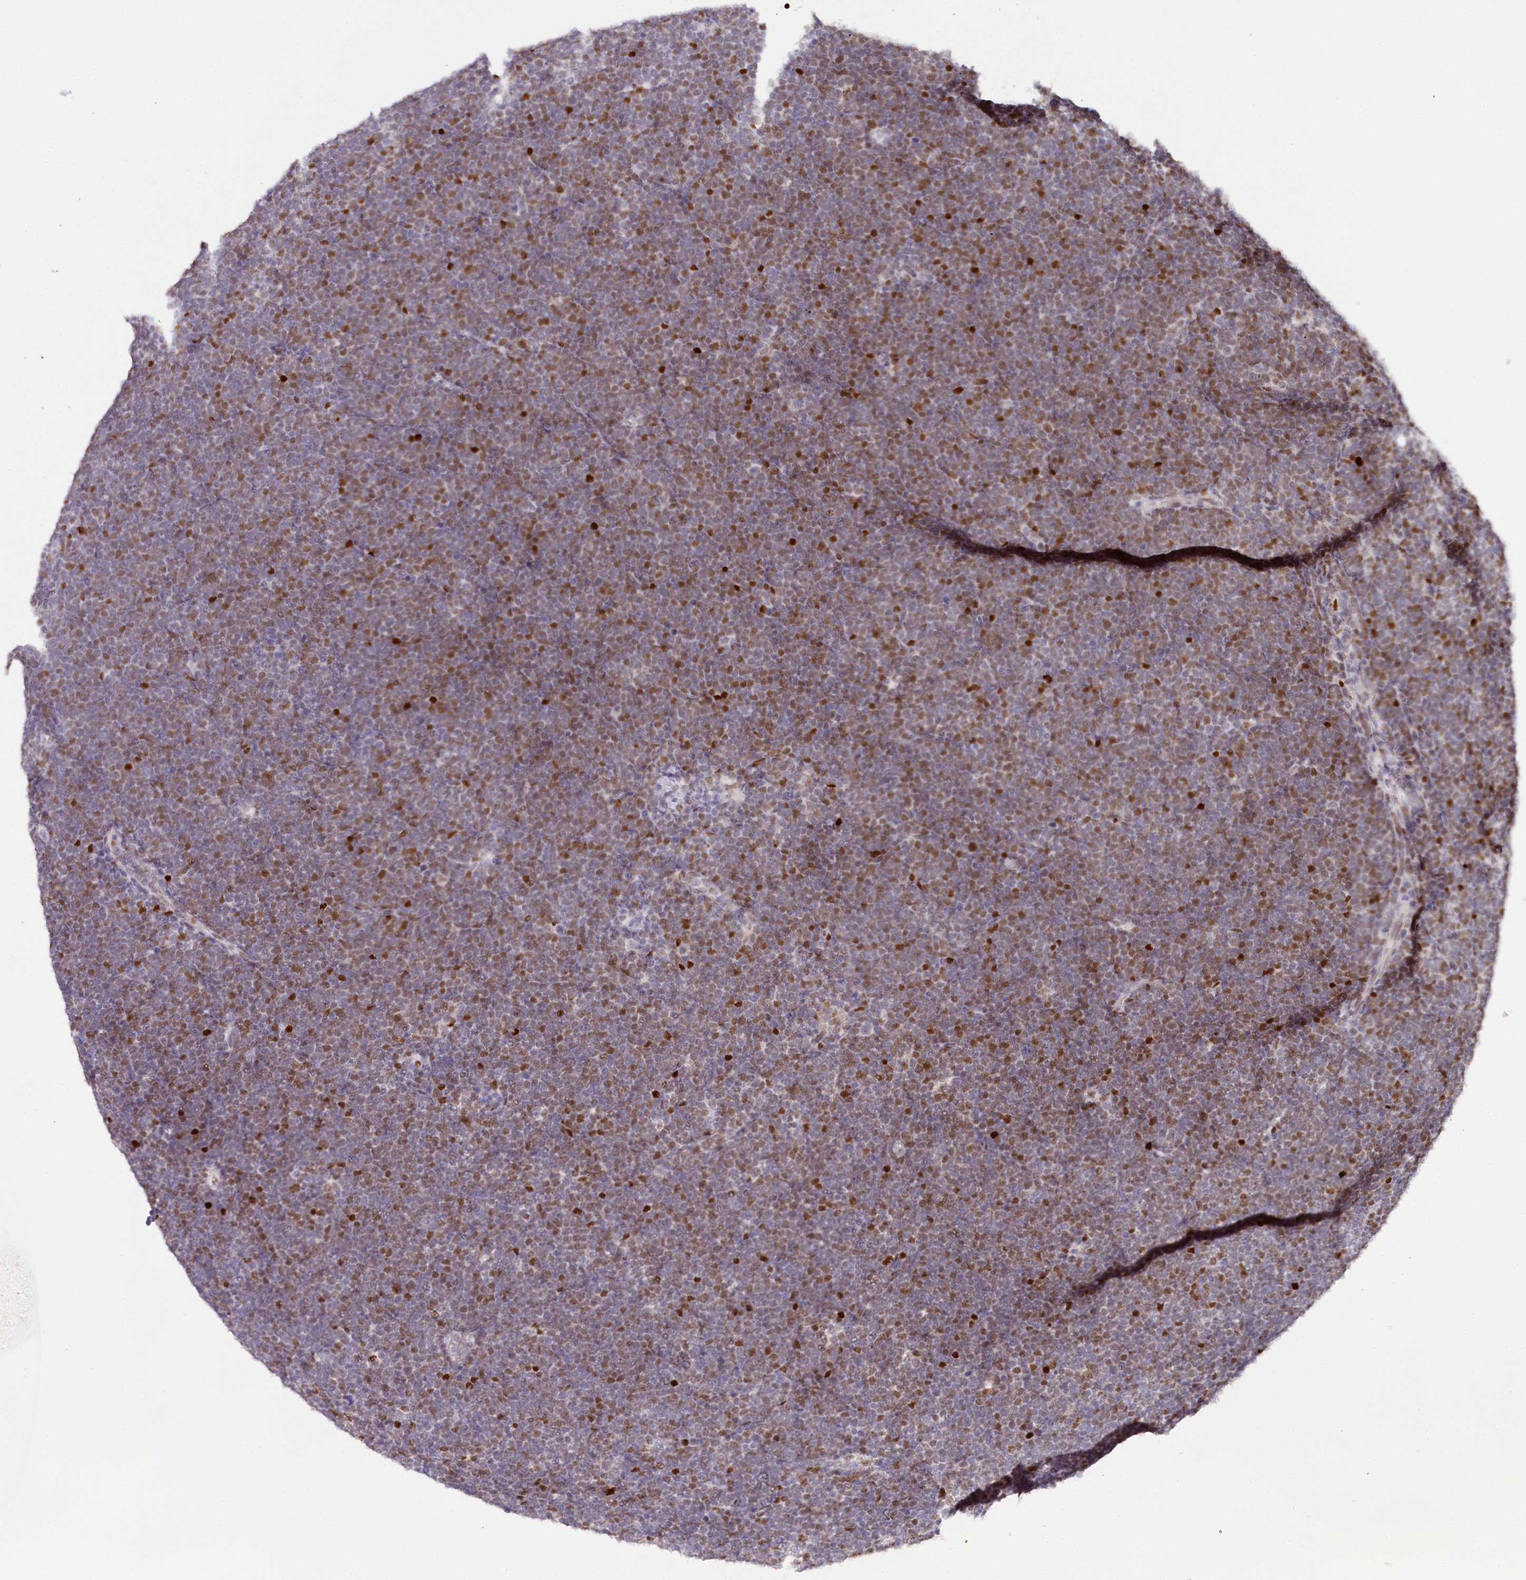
{"staining": {"intensity": "moderate", "quantity": "25%-75%", "location": "nuclear"}, "tissue": "lymphoma", "cell_type": "Tumor cells", "image_type": "cancer", "snomed": [{"axis": "morphology", "description": "Malignant lymphoma, non-Hodgkin's type, High grade"}, {"axis": "topography", "description": "Lymph node"}], "caption": "Immunohistochemistry micrograph of human high-grade malignant lymphoma, non-Hodgkin's type stained for a protein (brown), which reveals medium levels of moderate nuclear staining in about 25%-75% of tumor cells.", "gene": "TP53", "patient": {"sex": "male", "age": 13}}